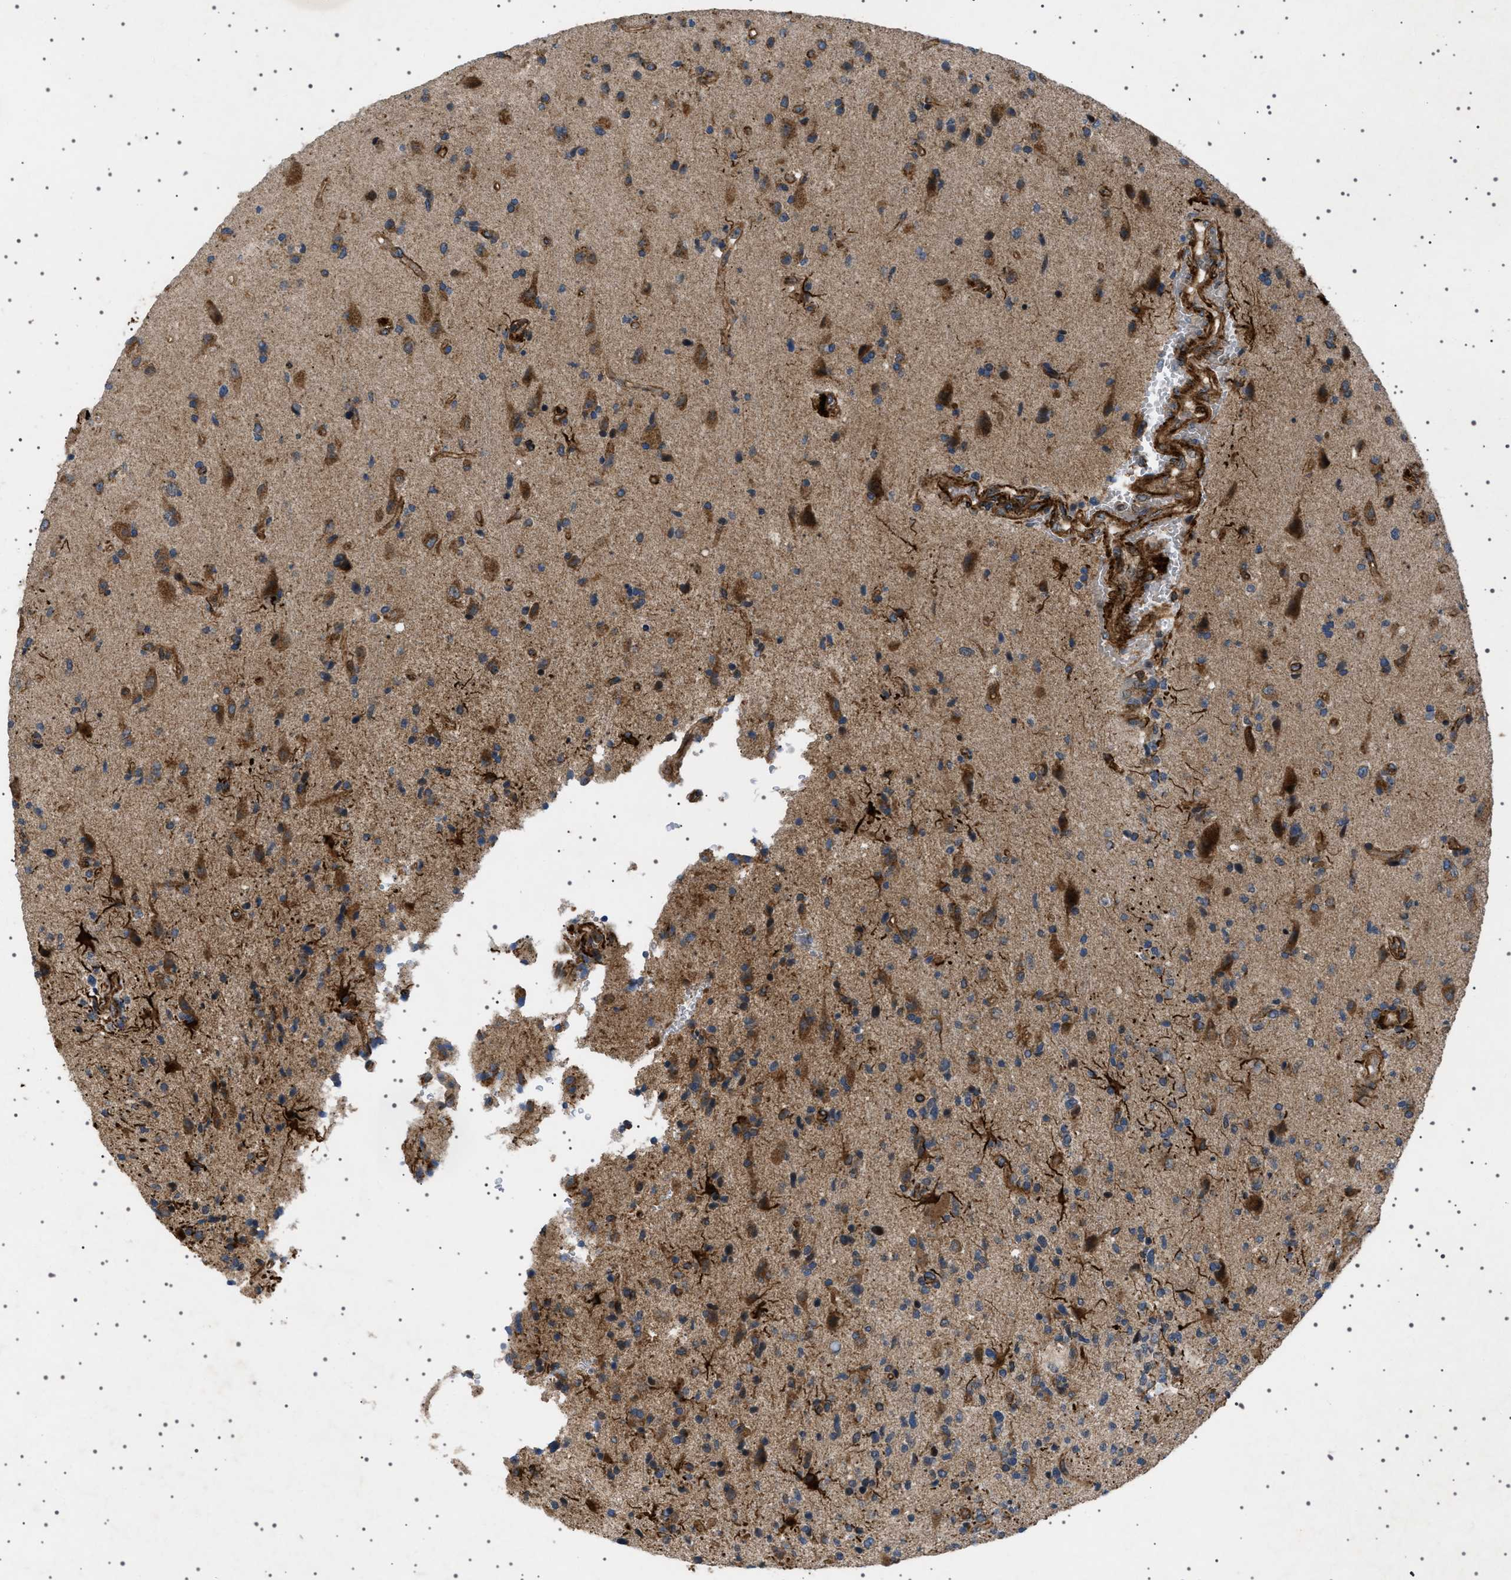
{"staining": {"intensity": "strong", "quantity": "<25%", "location": "cytoplasmic/membranous"}, "tissue": "glioma", "cell_type": "Tumor cells", "image_type": "cancer", "snomed": [{"axis": "morphology", "description": "Glioma, malignant, High grade"}, {"axis": "topography", "description": "Brain"}], "caption": "Strong cytoplasmic/membranous expression for a protein is present in about <25% of tumor cells of glioma using immunohistochemistry.", "gene": "CCDC186", "patient": {"sex": "male", "age": 72}}